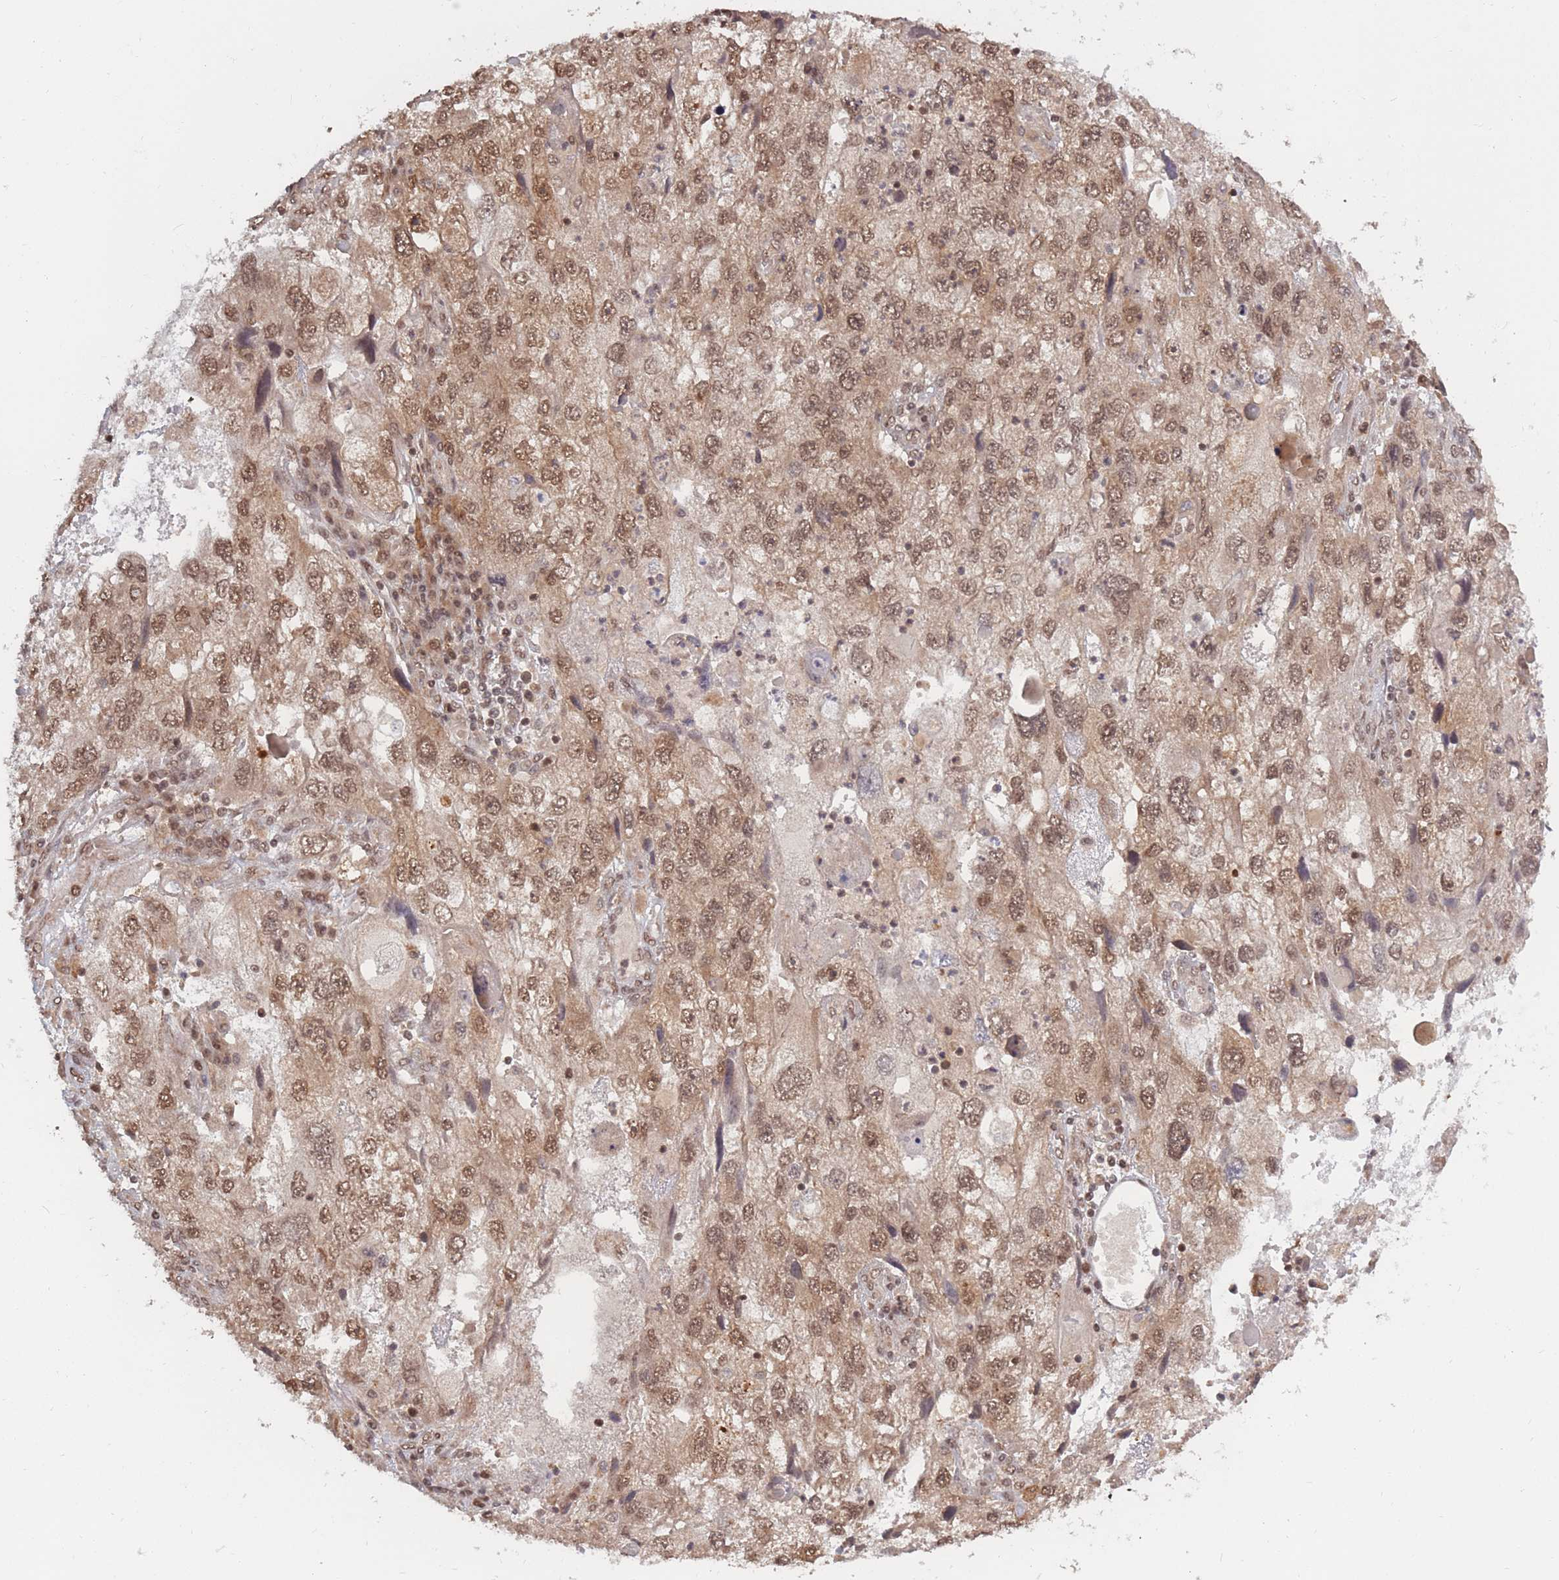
{"staining": {"intensity": "moderate", "quantity": ">75%", "location": "cytoplasmic/membranous,nuclear"}, "tissue": "endometrial cancer", "cell_type": "Tumor cells", "image_type": "cancer", "snomed": [{"axis": "morphology", "description": "Adenocarcinoma, NOS"}, {"axis": "topography", "description": "Endometrium"}], "caption": "Endometrial cancer (adenocarcinoma) was stained to show a protein in brown. There is medium levels of moderate cytoplasmic/membranous and nuclear positivity in approximately >75% of tumor cells. The protein is shown in brown color, while the nuclei are stained blue.", "gene": "SRA1", "patient": {"sex": "female", "age": 49}}